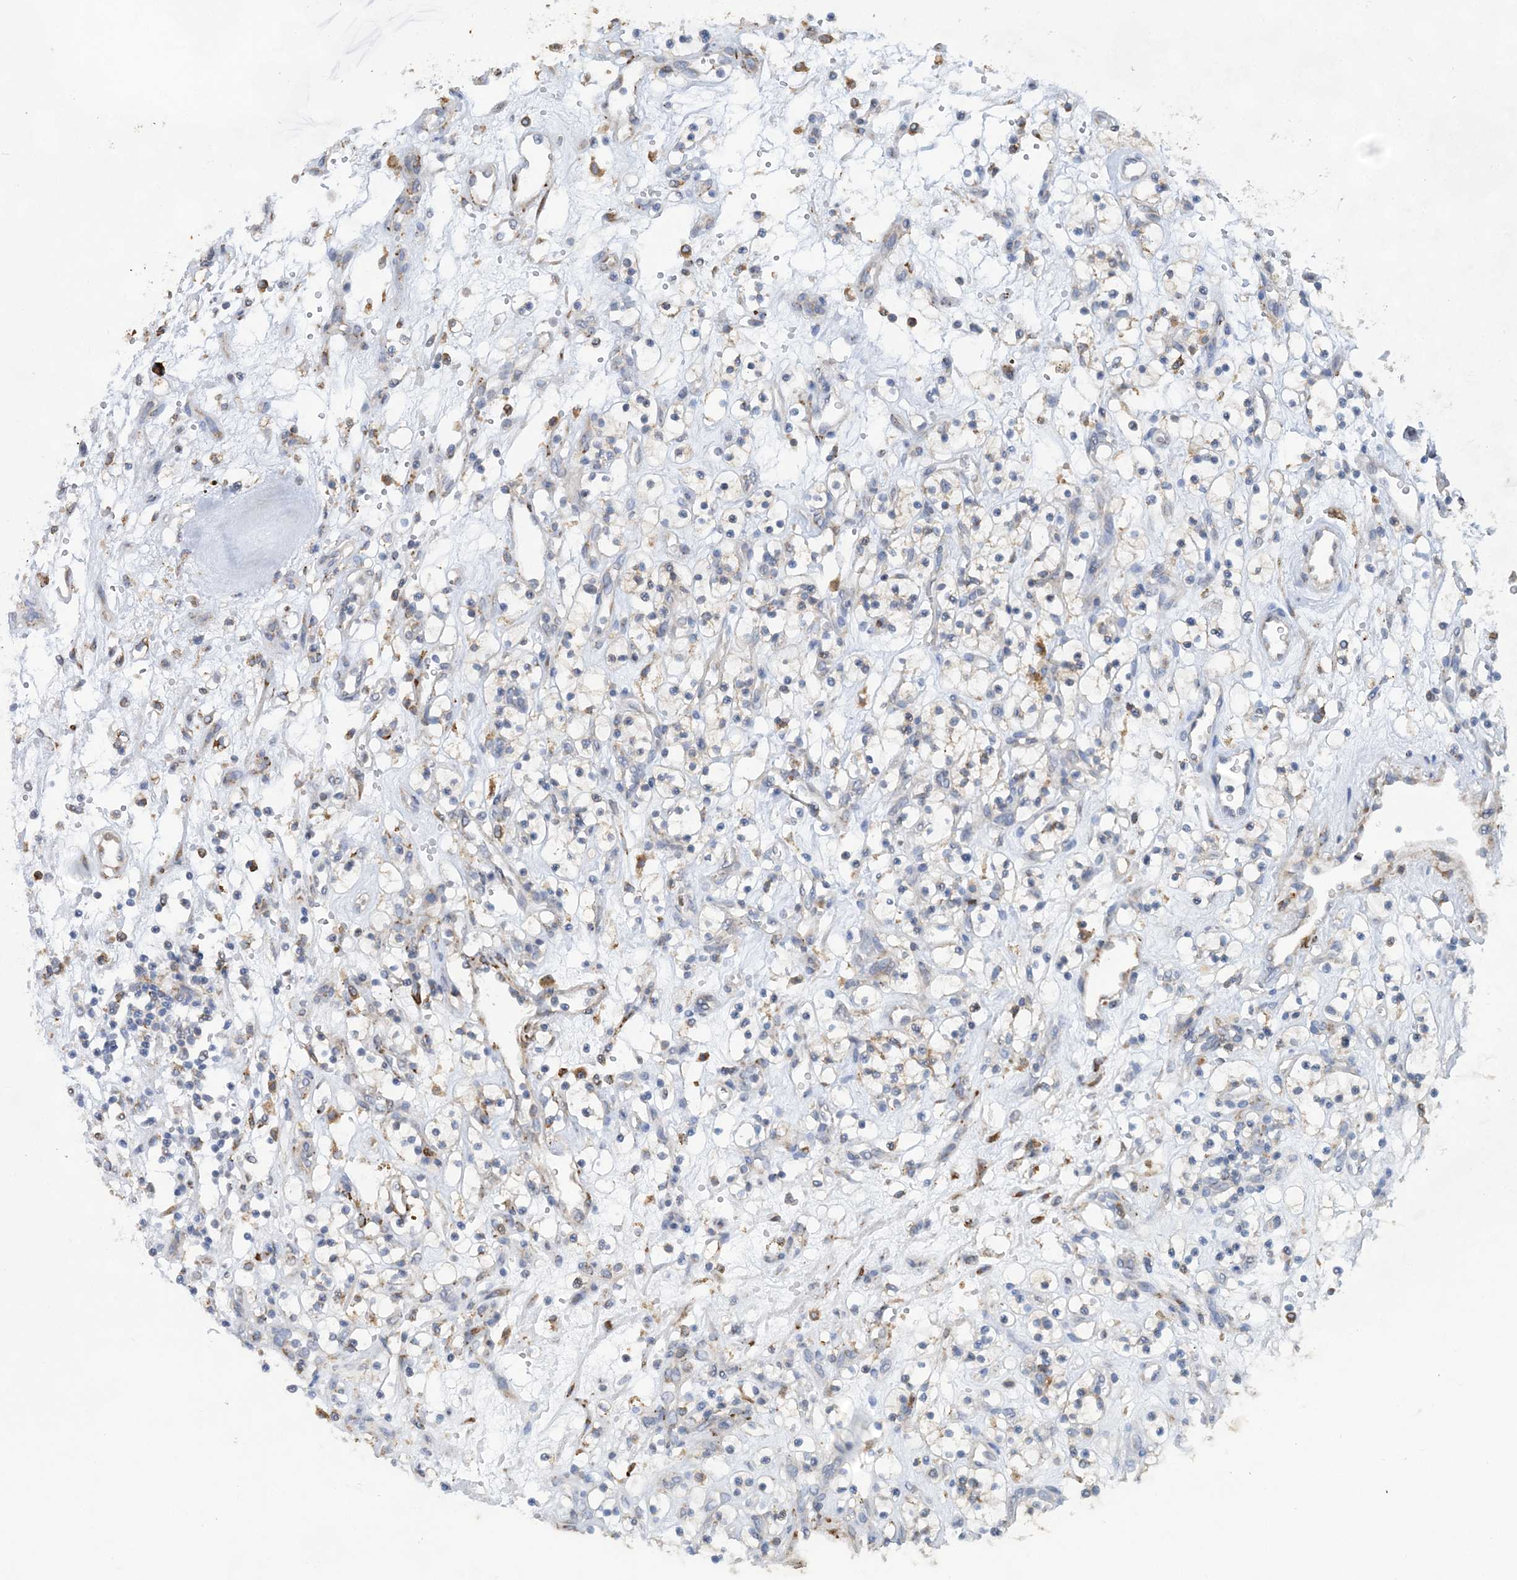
{"staining": {"intensity": "weak", "quantity": "25%-75%", "location": "cytoplasmic/membranous"}, "tissue": "renal cancer", "cell_type": "Tumor cells", "image_type": "cancer", "snomed": [{"axis": "morphology", "description": "Adenocarcinoma, NOS"}, {"axis": "topography", "description": "Kidney"}], "caption": "Brown immunohistochemical staining in renal cancer displays weak cytoplasmic/membranous staining in approximately 25%-75% of tumor cells.", "gene": "WDR12", "patient": {"sex": "female", "age": 57}}